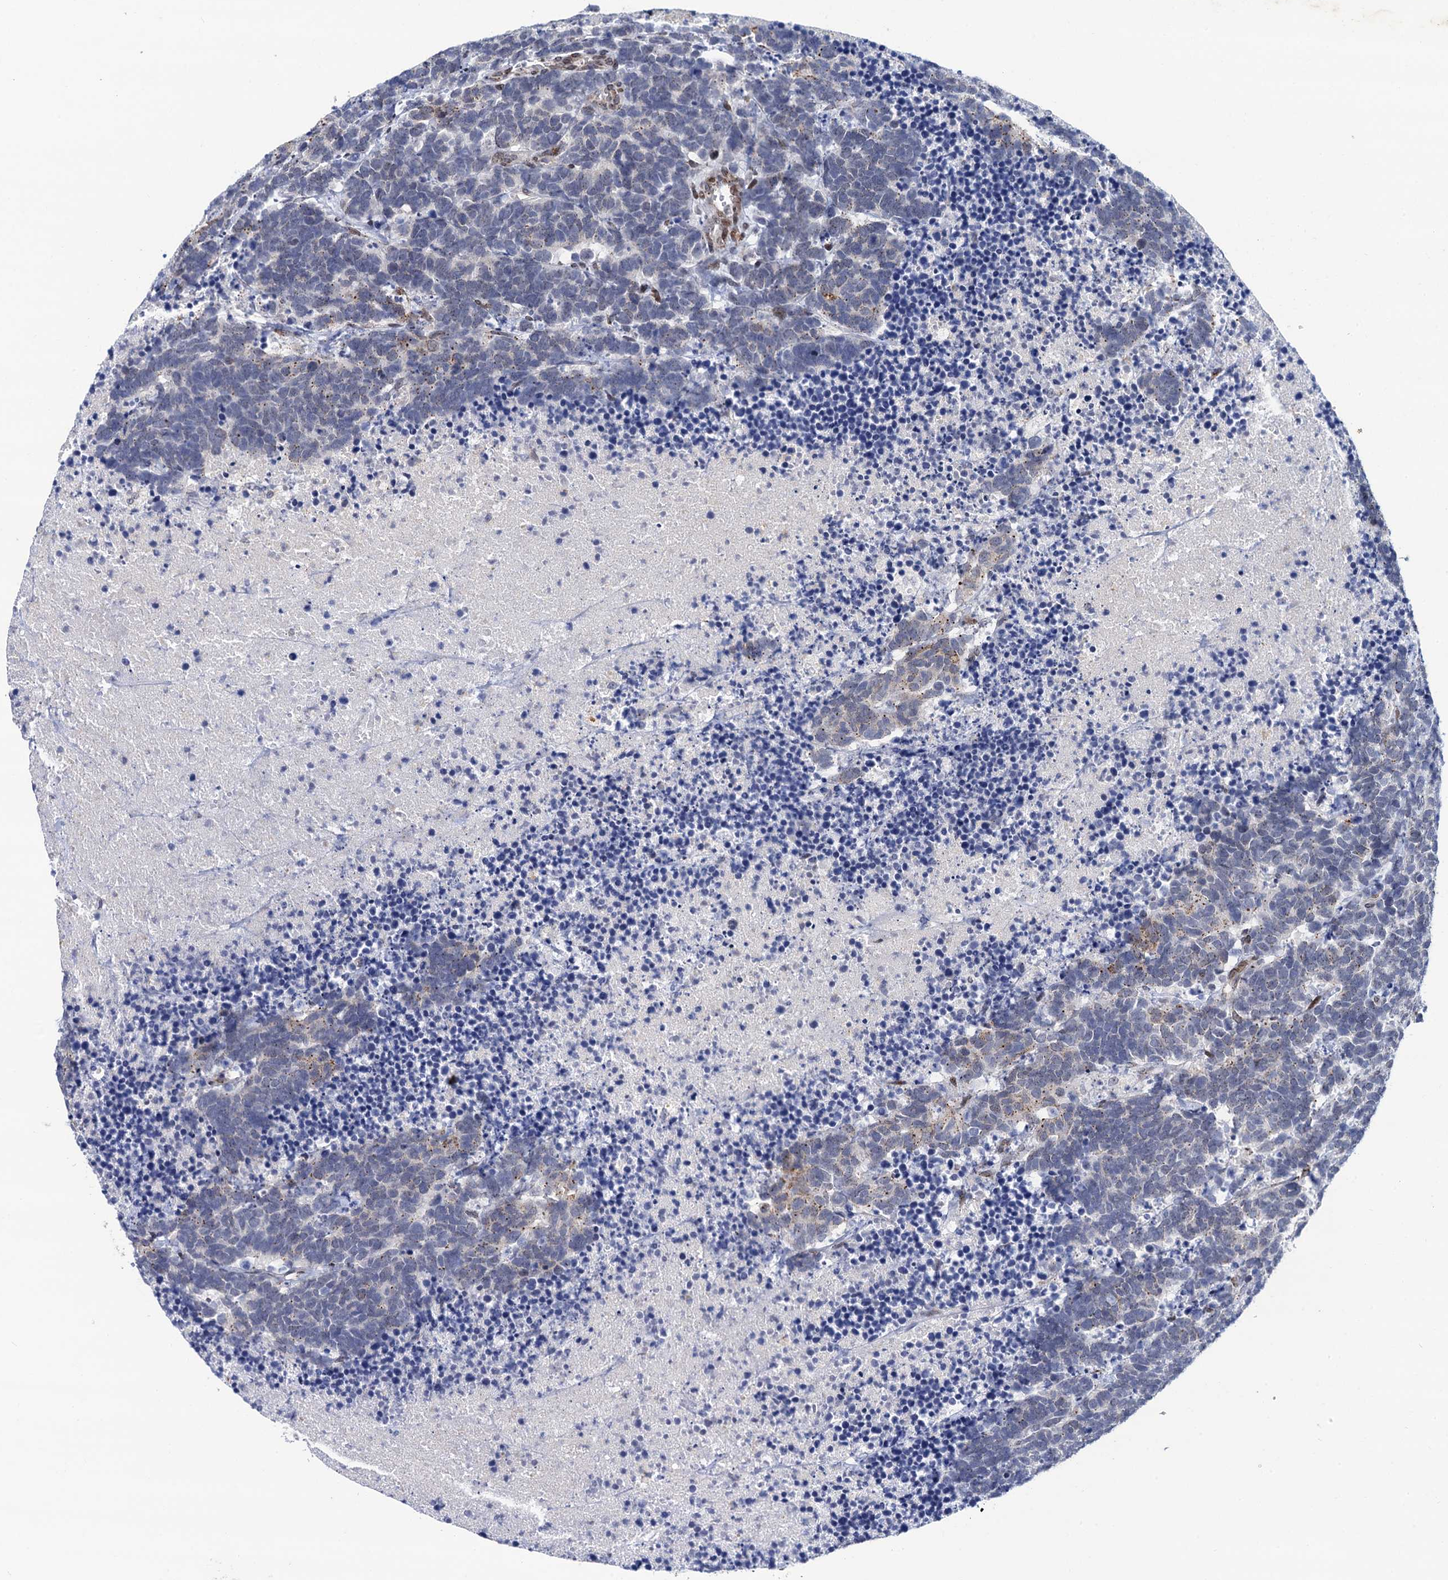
{"staining": {"intensity": "weak", "quantity": "<25%", "location": "cytoplasmic/membranous"}, "tissue": "carcinoid", "cell_type": "Tumor cells", "image_type": "cancer", "snomed": [{"axis": "morphology", "description": "Carcinoma, NOS"}, {"axis": "morphology", "description": "Carcinoid, malignant, NOS"}, {"axis": "topography", "description": "Urinary bladder"}], "caption": "Image shows no protein positivity in tumor cells of carcinoid tissue. (DAB (3,3'-diaminobenzidine) immunohistochemistry with hematoxylin counter stain).", "gene": "THAP2", "patient": {"sex": "male", "age": 57}}